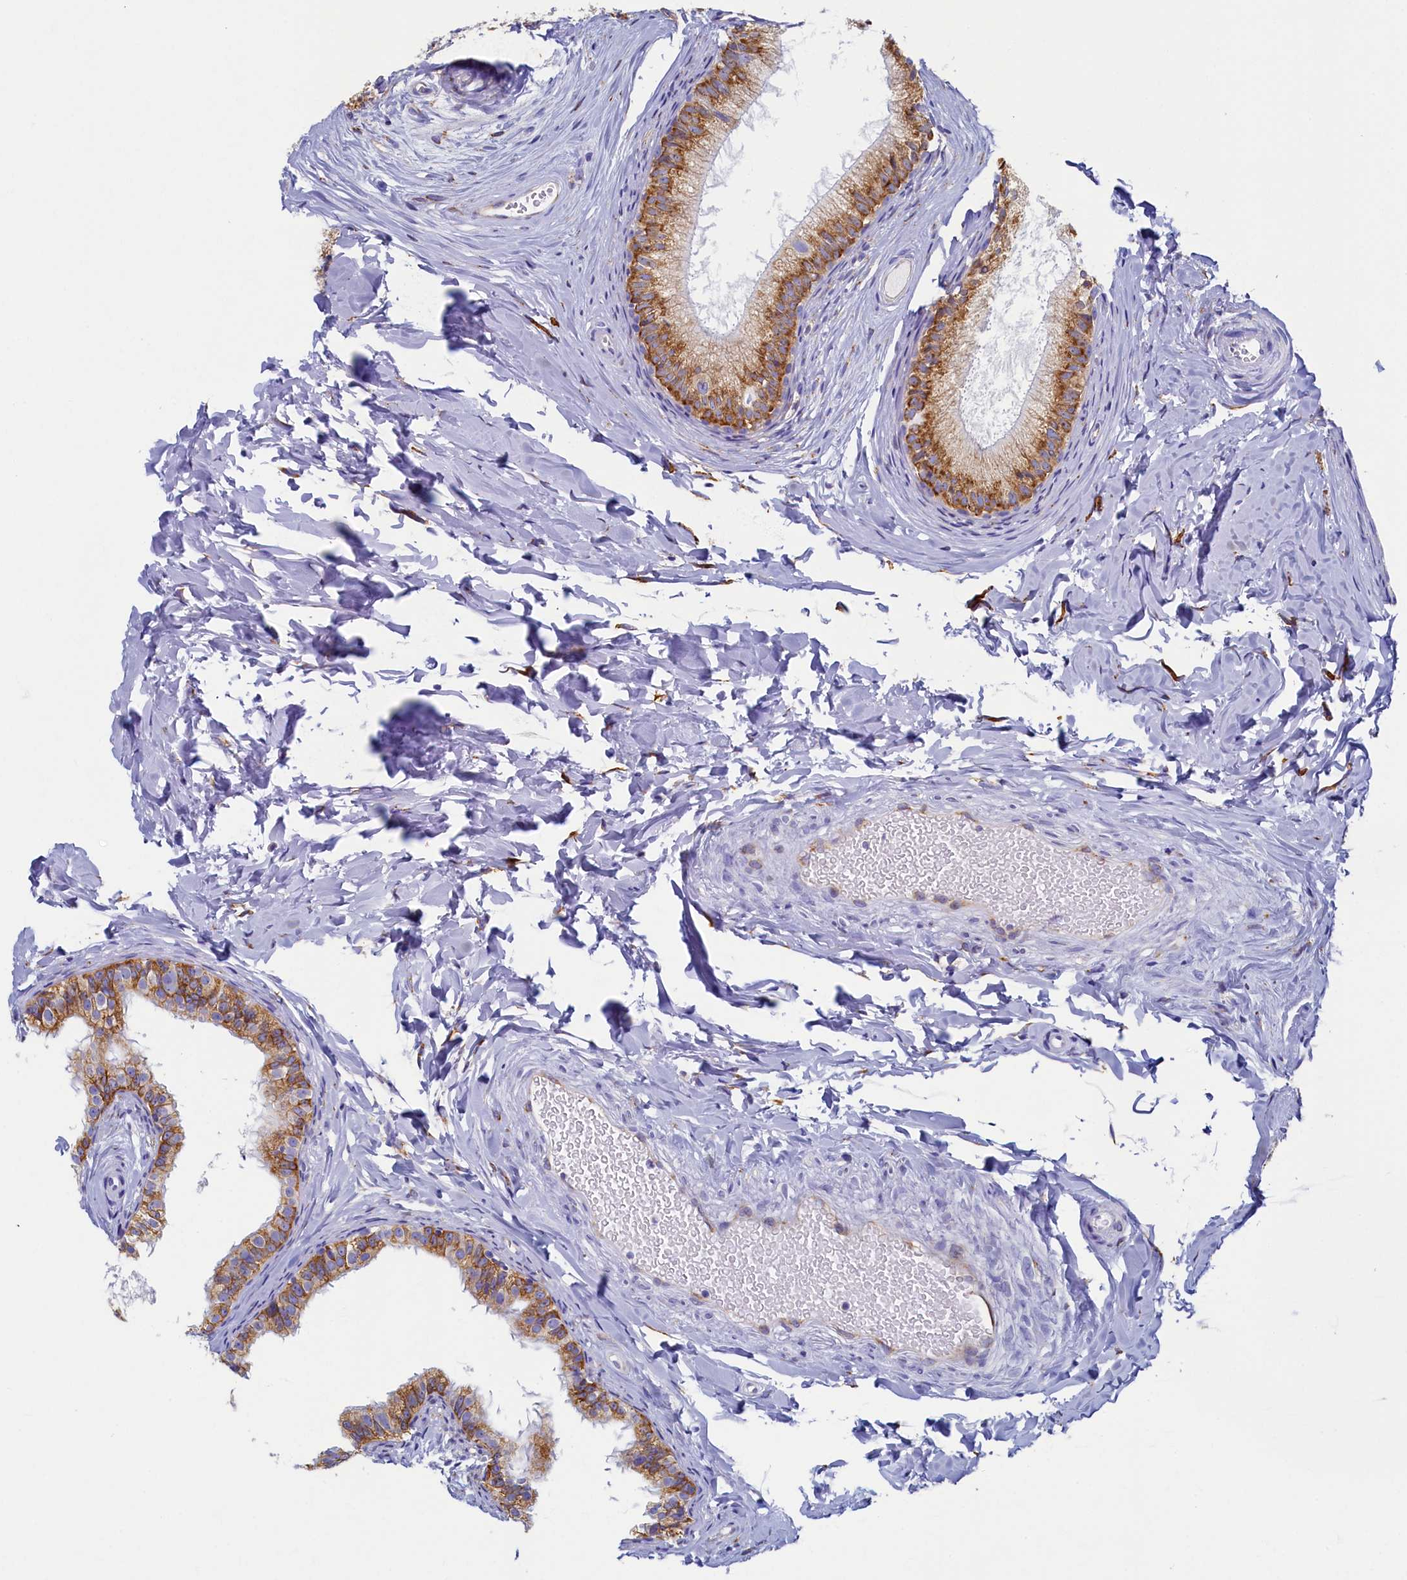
{"staining": {"intensity": "strong", "quantity": ">75%", "location": "cytoplasmic/membranous"}, "tissue": "epididymis", "cell_type": "Glandular cells", "image_type": "normal", "snomed": [{"axis": "morphology", "description": "Normal tissue, NOS"}, {"axis": "topography", "description": "Epididymis"}], "caption": "Approximately >75% of glandular cells in benign human epididymis exhibit strong cytoplasmic/membranous protein staining as visualized by brown immunohistochemical staining.", "gene": "TMEM18", "patient": {"sex": "male", "age": 34}}